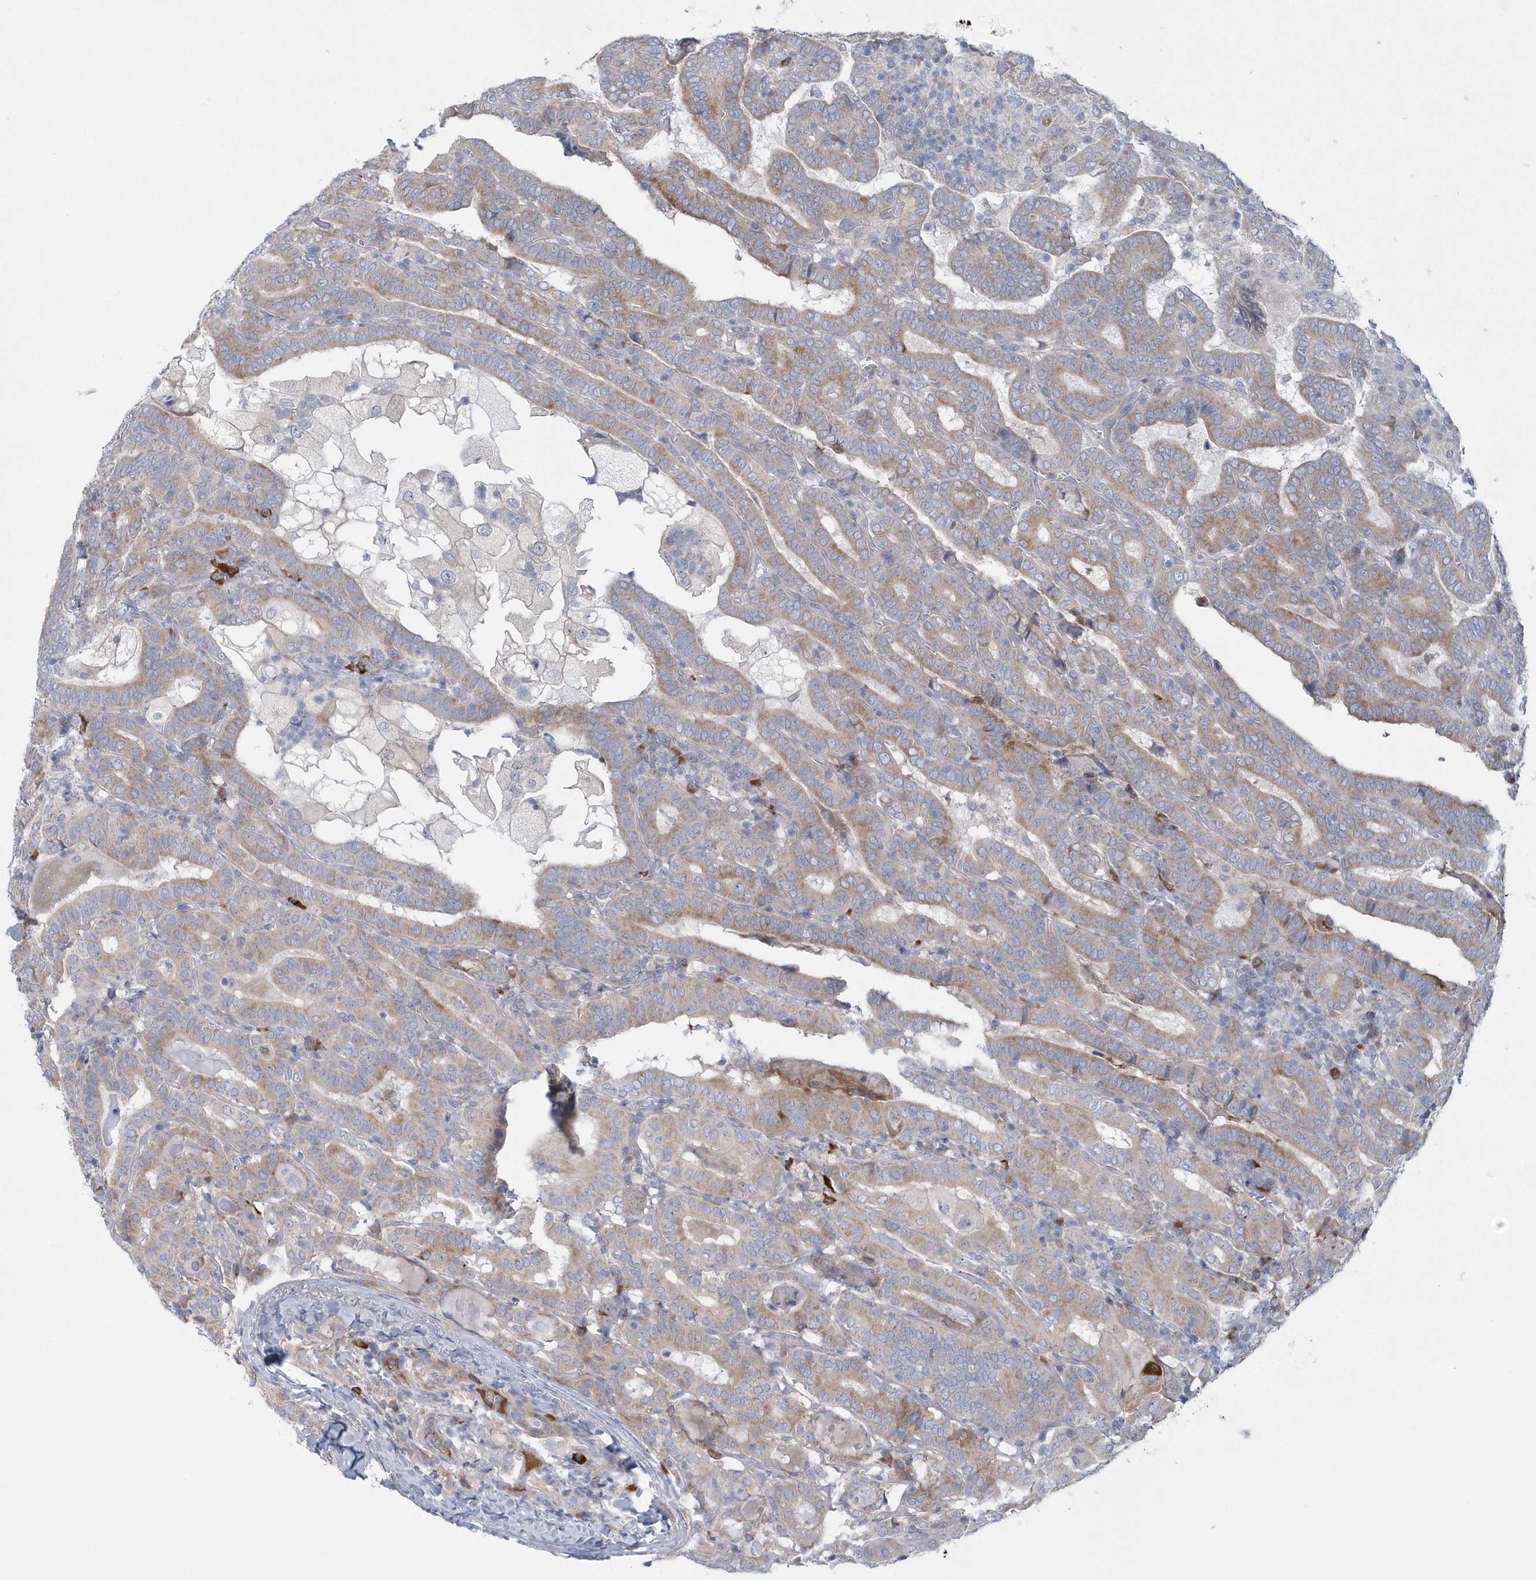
{"staining": {"intensity": "moderate", "quantity": "<25%", "location": "cytoplasmic/membranous"}, "tissue": "thyroid cancer", "cell_type": "Tumor cells", "image_type": "cancer", "snomed": [{"axis": "morphology", "description": "Papillary adenocarcinoma, NOS"}, {"axis": "topography", "description": "Thyroid gland"}], "caption": "This image demonstrates thyroid papillary adenocarcinoma stained with immunohistochemistry to label a protein in brown. The cytoplasmic/membranous of tumor cells show moderate positivity for the protein. Nuclei are counter-stained blue.", "gene": "SPATA18", "patient": {"sex": "female", "age": 72}}